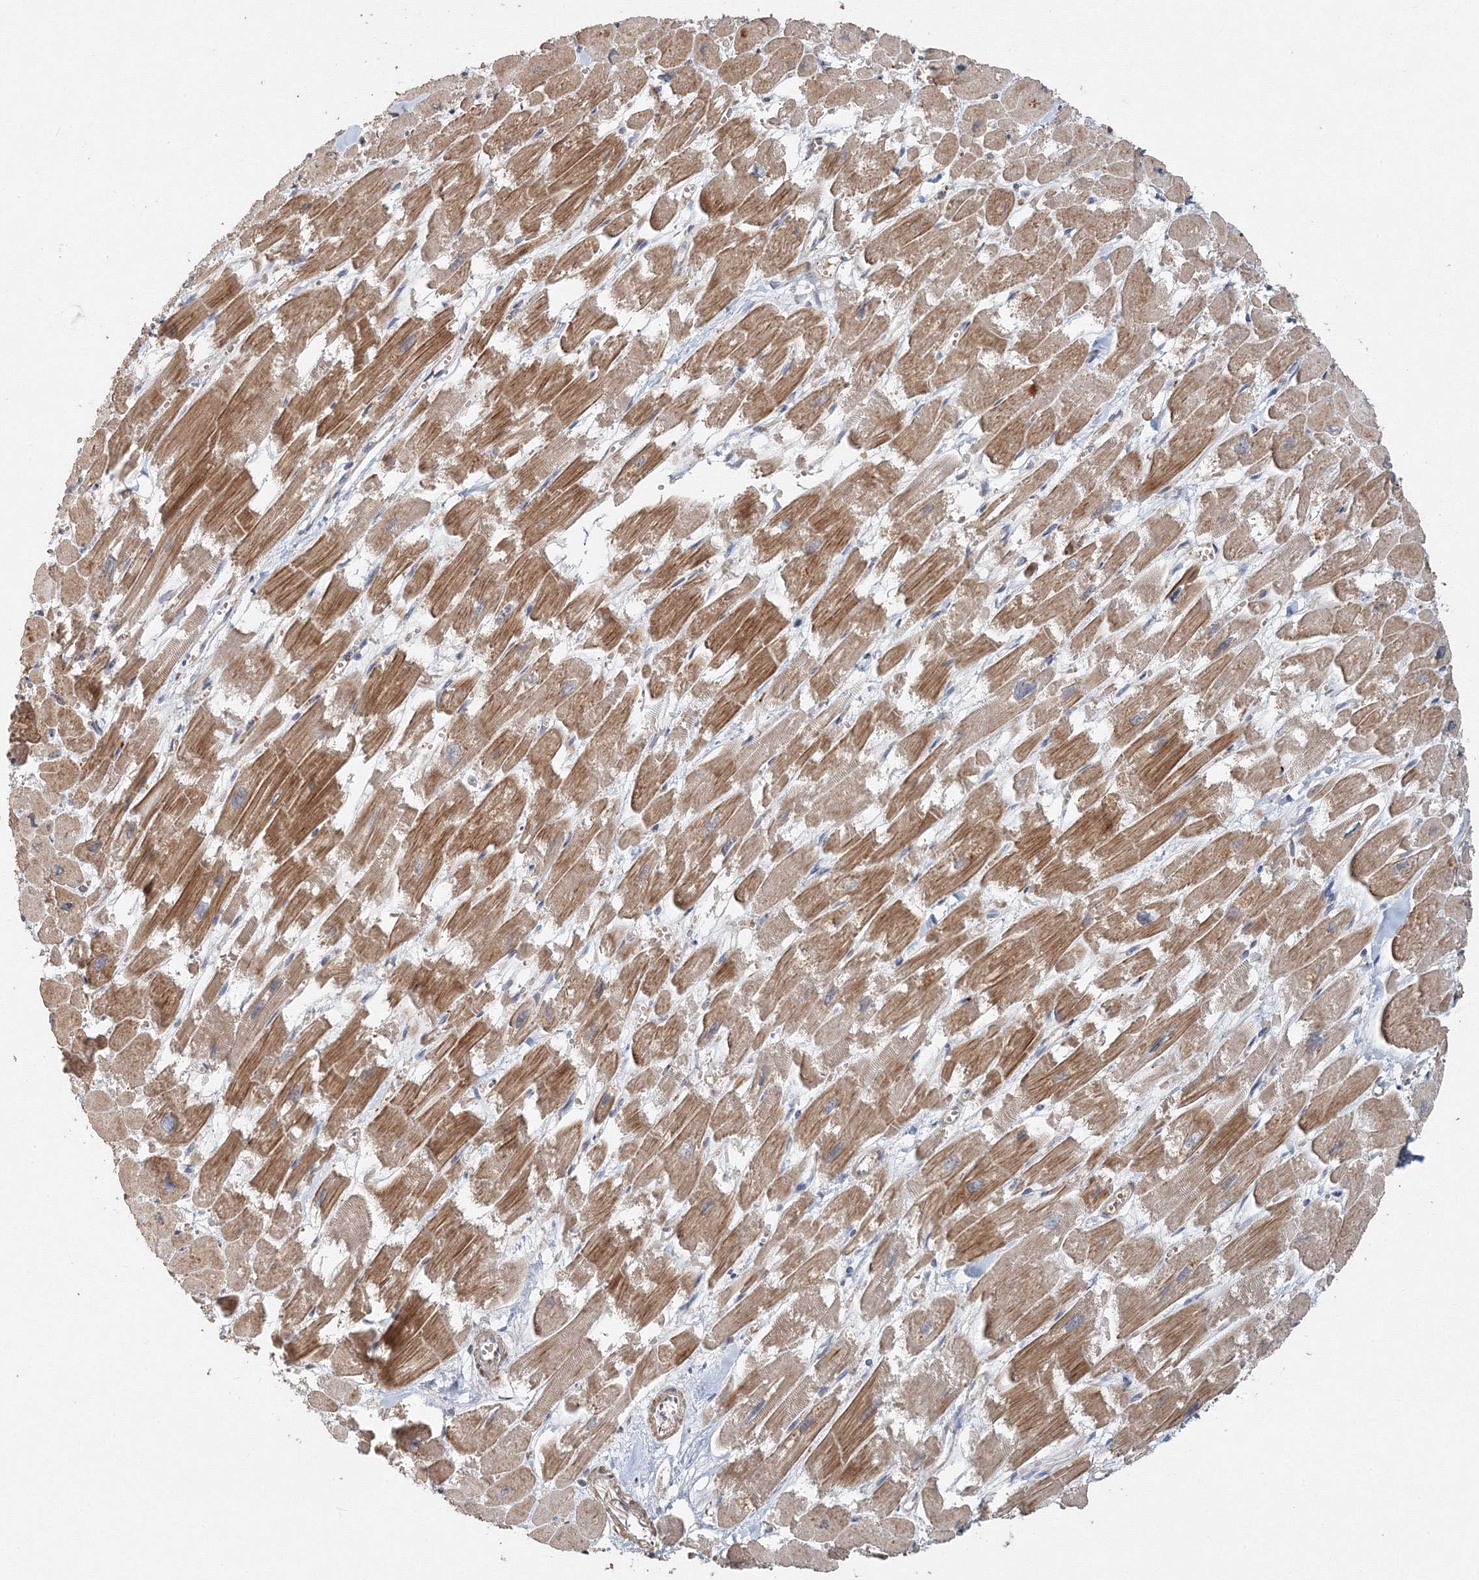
{"staining": {"intensity": "moderate", "quantity": ">75%", "location": "cytoplasmic/membranous"}, "tissue": "heart muscle", "cell_type": "Cardiomyocytes", "image_type": "normal", "snomed": [{"axis": "morphology", "description": "Normal tissue, NOS"}, {"axis": "topography", "description": "Heart"}], "caption": "The micrograph displays staining of unremarkable heart muscle, revealing moderate cytoplasmic/membranous protein expression (brown color) within cardiomyocytes. The protein of interest is stained brown, and the nuclei are stained in blue (DAB IHC with brightfield microscopy, high magnification).", "gene": "NALF2", "patient": {"sex": "male", "age": 54}}